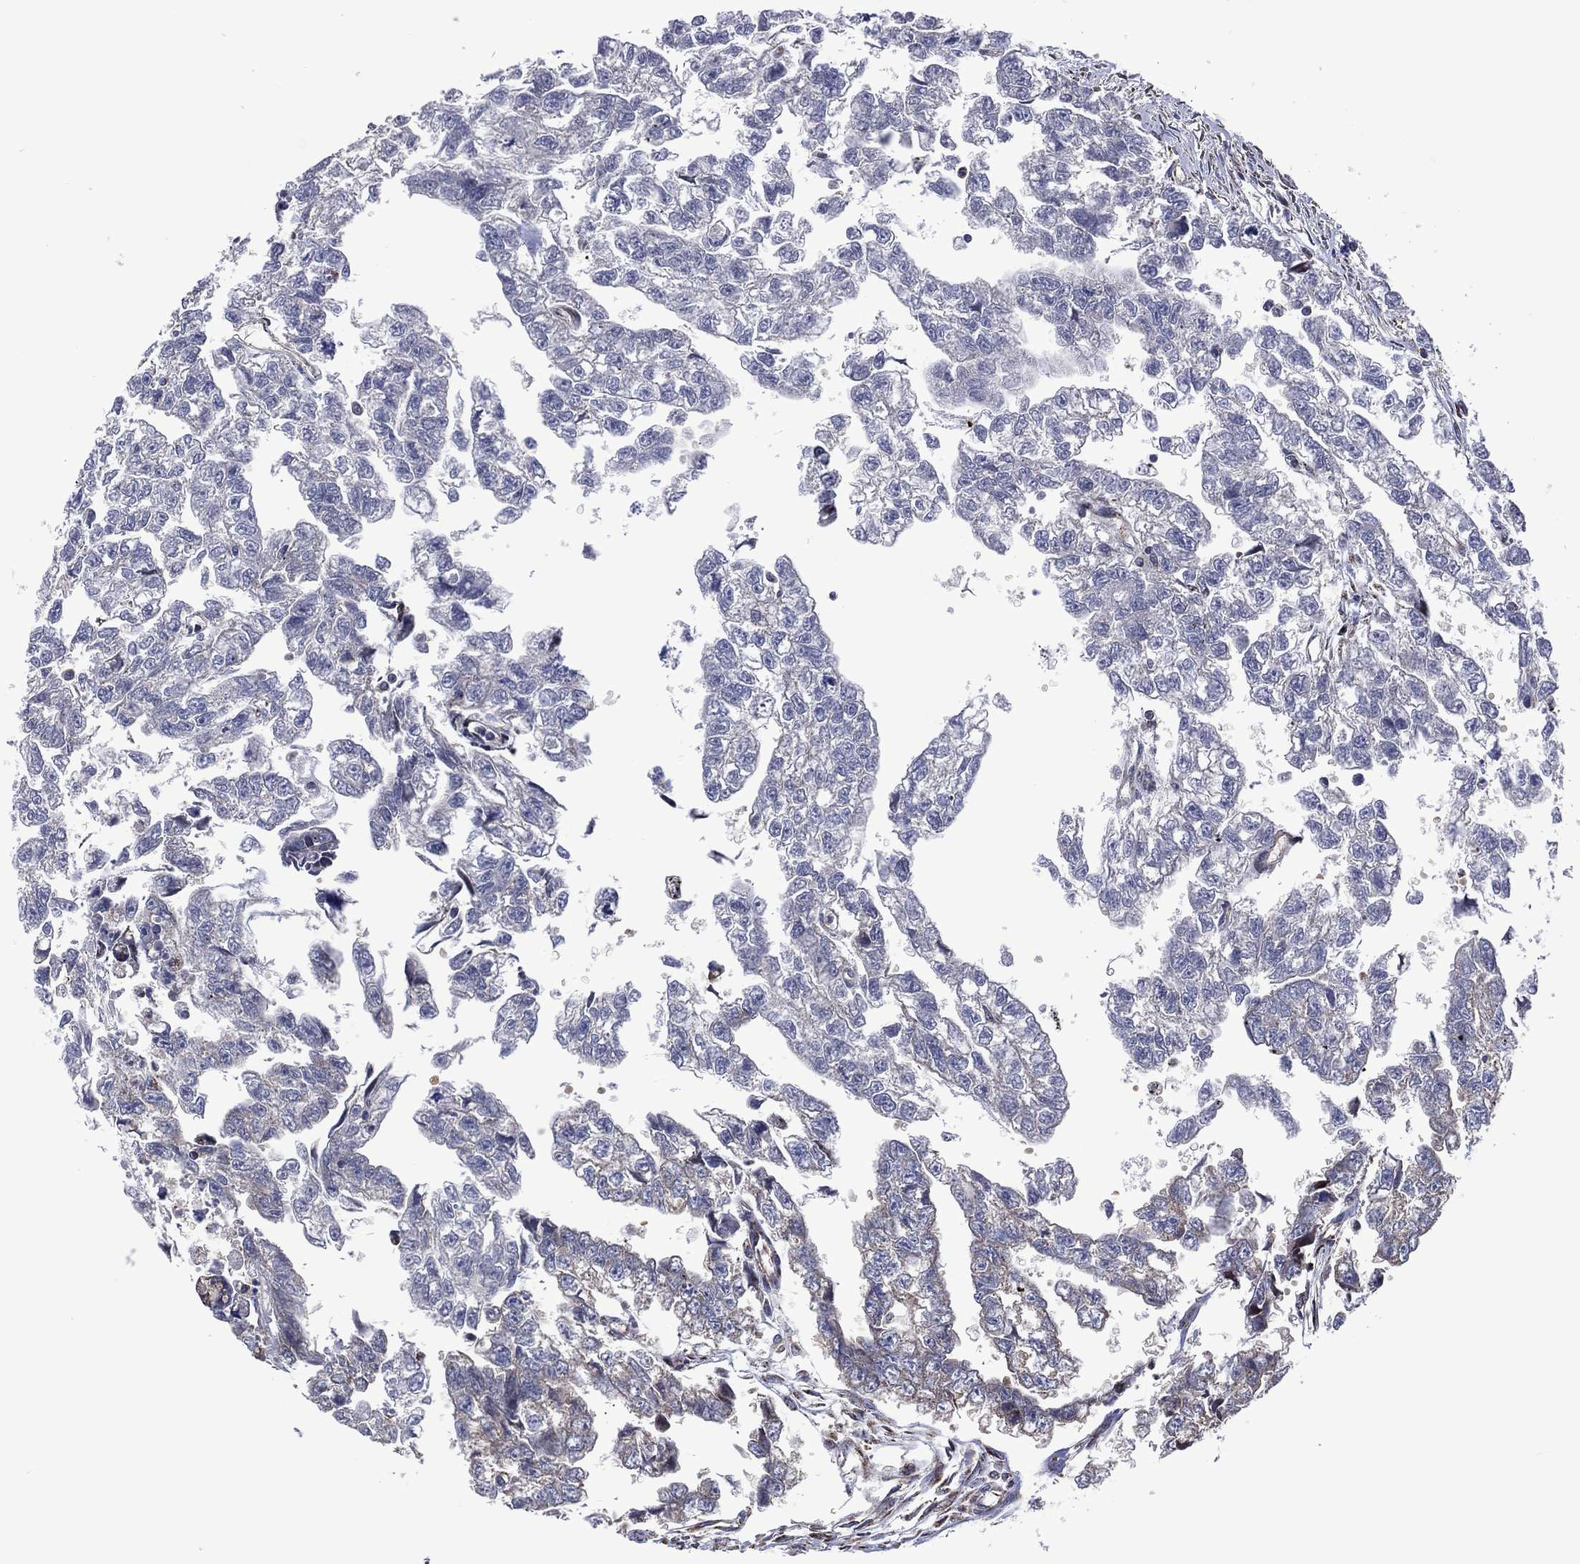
{"staining": {"intensity": "negative", "quantity": "none", "location": "none"}, "tissue": "testis cancer", "cell_type": "Tumor cells", "image_type": "cancer", "snomed": [{"axis": "morphology", "description": "Carcinoma, Embryonal, NOS"}, {"axis": "morphology", "description": "Teratoma, malignant, NOS"}, {"axis": "topography", "description": "Testis"}], "caption": "High magnification brightfield microscopy of testis cancer stained with DAB (brown) and counterstained with hematoxylin (blue): tumor cells show no significant positivity.", "gene": "PIDD1", "patient": {"sex": "male", "age": 44}}